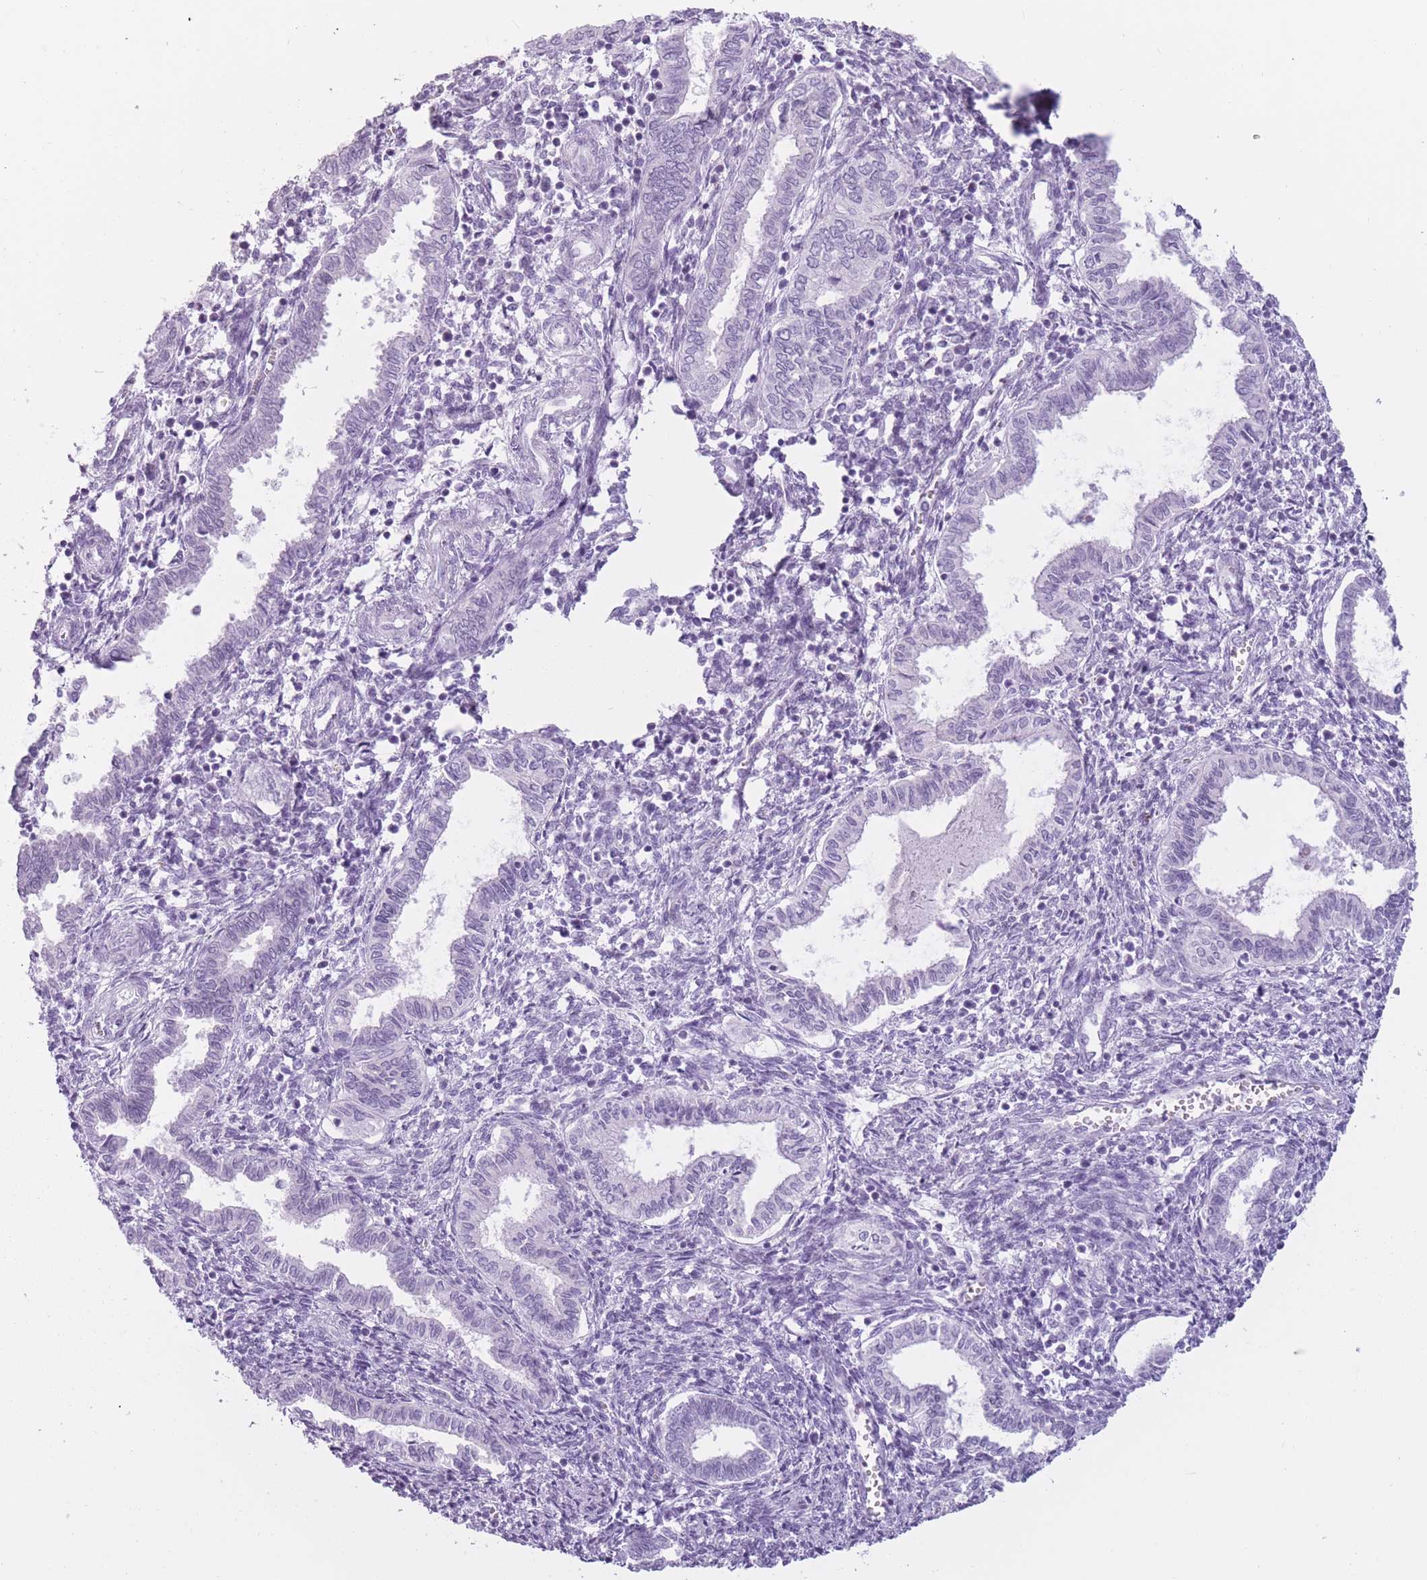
{"staining": {"intensity": "negative", "quantity": "none", "location": "none"}, "tissue": "endometrium", "cell_type": "Cells in endometrial stroma", "image_type": "normal", "snomed": [{"axis": "morphology", "description": "Normal tissue, NOS"}, {"axis": "topography", "description": "Endometrium"}], "caption": "Protein analysis of benign endometrium exhibits no significant staining in cells in endometrial stroma. (DAB immunohistochemistry (IHC), high magnification).", "gene": "PNMA3", "patient": {"sex": "female", "age": 37}}